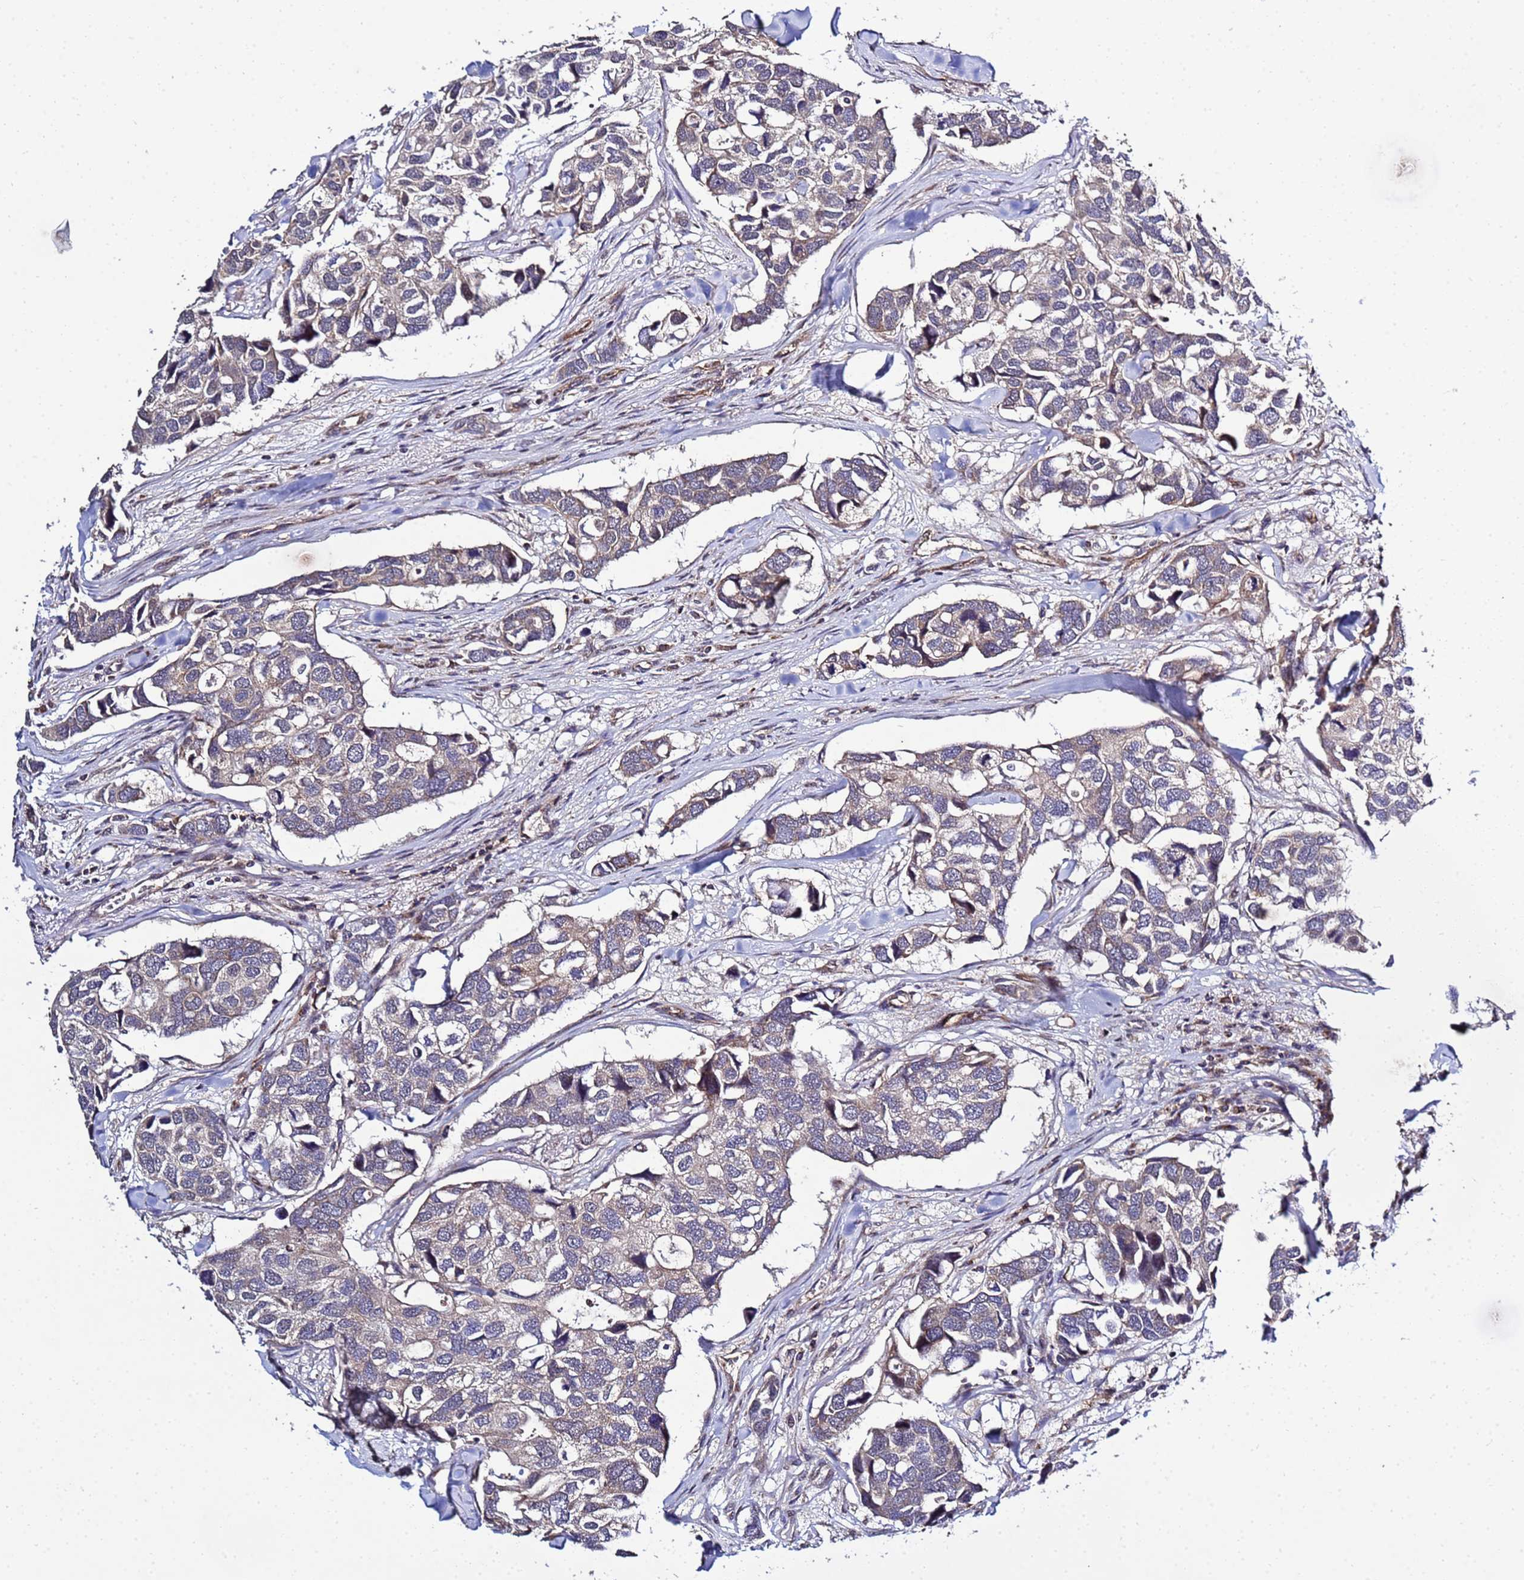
{"staining": {"intensity": "weak", "quantity": "<25%", "location": "cytoplasmic/membranous"}, "tissue": "breast cancer", "cell_type": "Tumor cells", "image_type": "cancer", "snomed": [{"axis": "morphology", "description": "Duct carcinoma"}, {"axis": "topography", "description": "Breast"}], "caption": "Infiltrating ductal carcinoma (breast) stained for a protein using immunohistochemistry shows no staining tumor cells.", "gene": "P2RX7", "patient": {"sex": "female", "age": 83}}